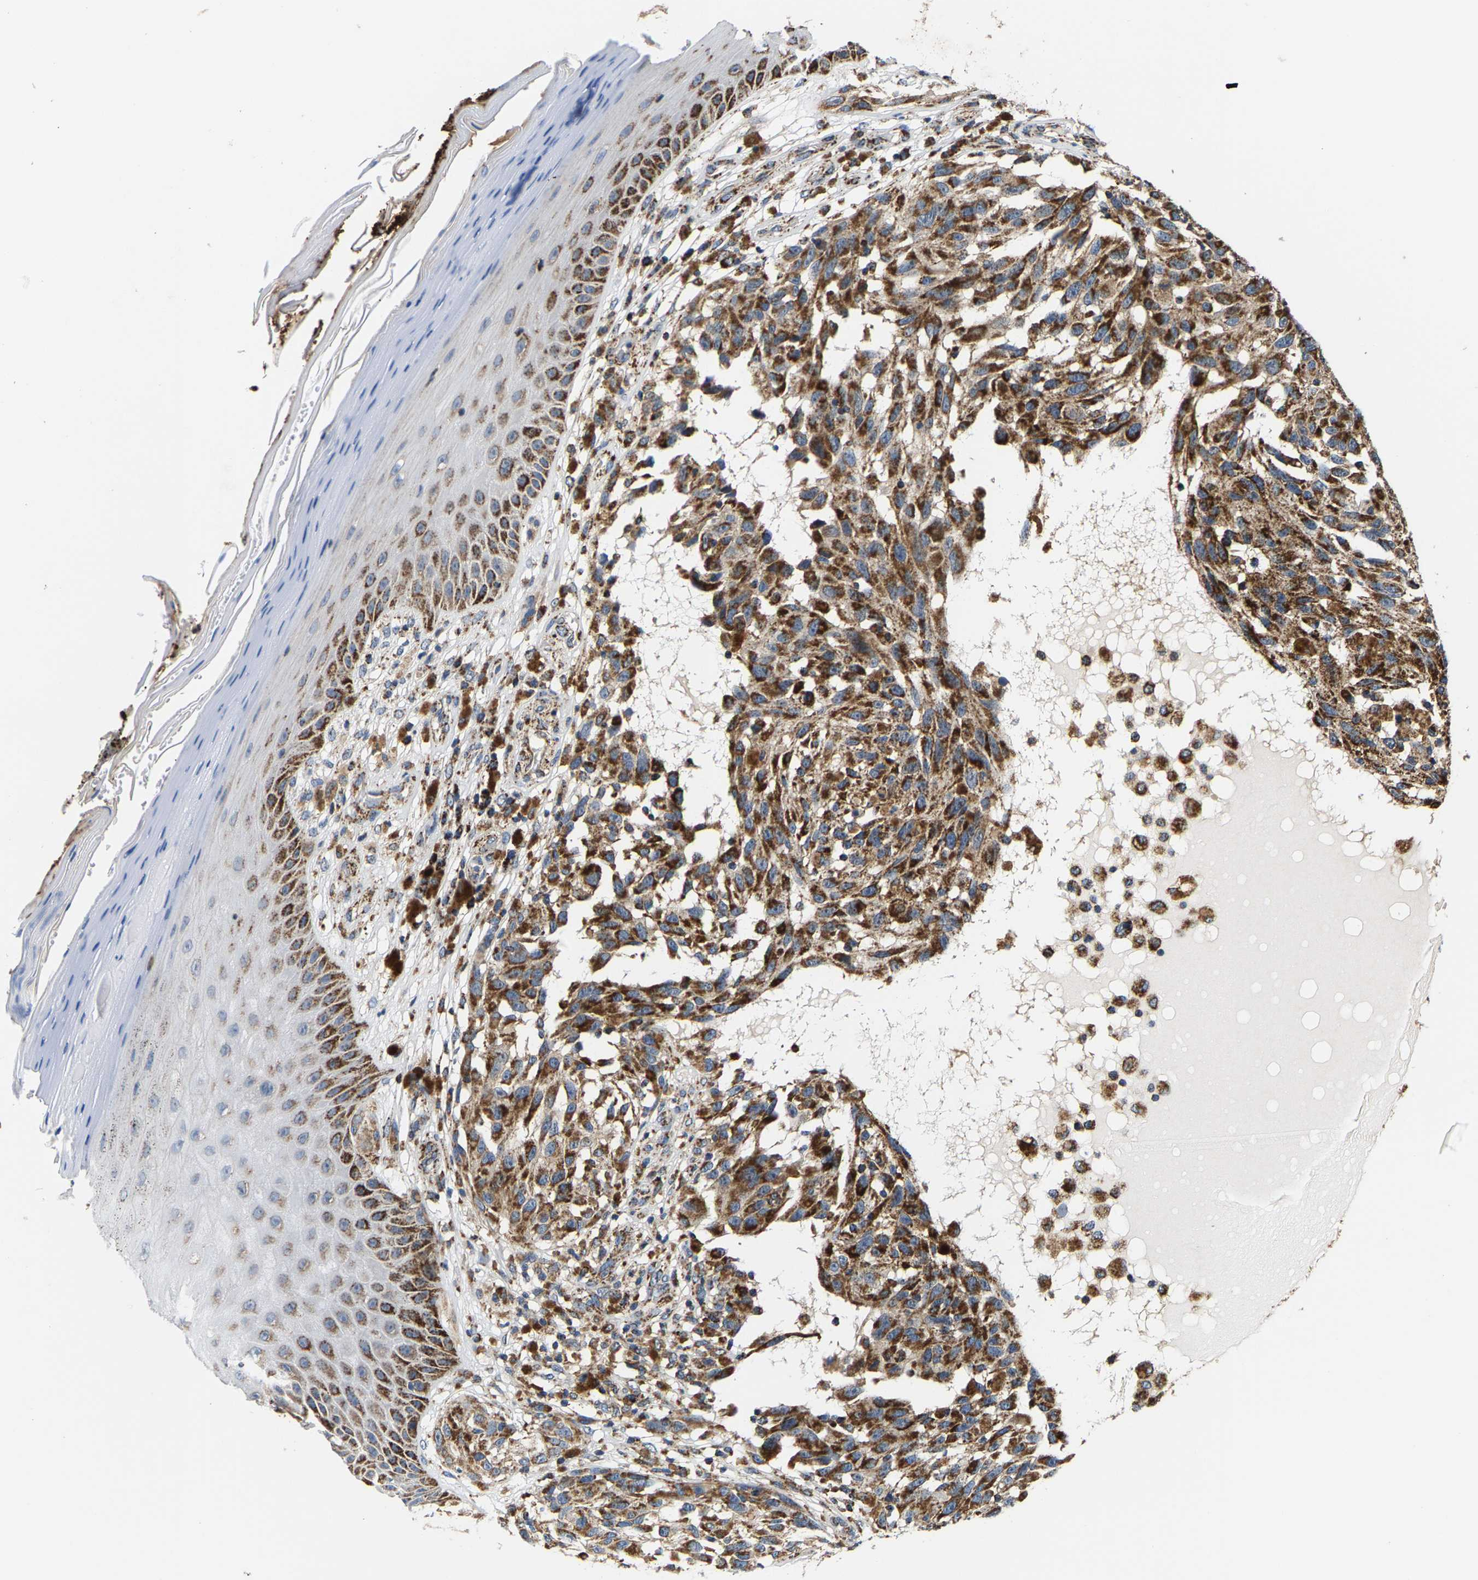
{"staining": {"intensity": "moderate", "quantity": ">75%", "location": "cytoplasmic/membranous"}, "tissue": "melanoma", "cell_type": "Tumor cells", "image_type": "cancer", "snomed": [{"axis": "morphology", "description": "Malignant melanoma, NOS"}, {"axis": "topography", "description": "Skin"}], "caption": "The image shows staining of malignant melanoma, revealing moderate cytoplasmic/membranous protein positivity (brown color) within tumor cells.", "gene": "SHMT2", "patient": {"sex": "female", "age": 73}}